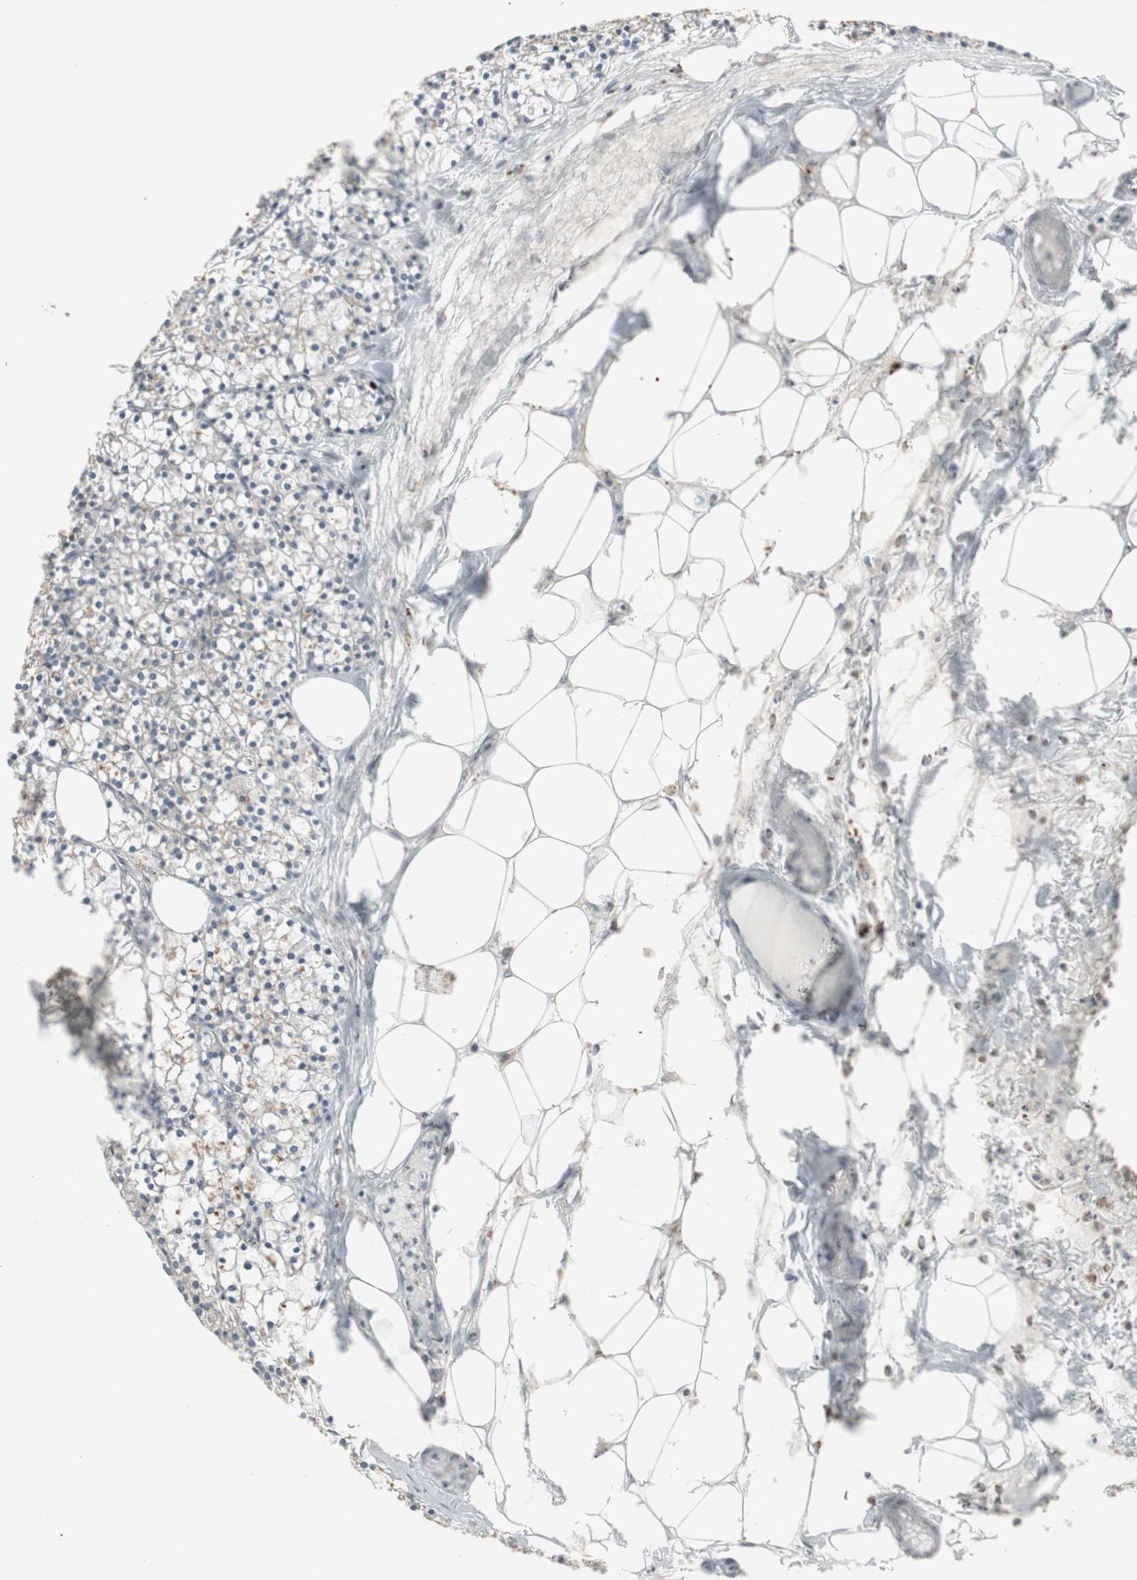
{"staining": {"intensity": "weak", "quantity": "<25%", "location": "cytoplasmic/membranous"}, "tissue": "parathyroid gland", "cell_type": "Glandular cells", "image_type": "normal", "snomed": [{"axis": "morphology", "description": "Normal tissue, NOS"}, {"axis": "topography", "description": "Parathyroid gland"}], "caption": "Immunohistochemistry of benign human parathyroid gland reveals no expression in glandular cells.", "gene": "SNX4", "patient": {"sex": "female", "age": 63}}